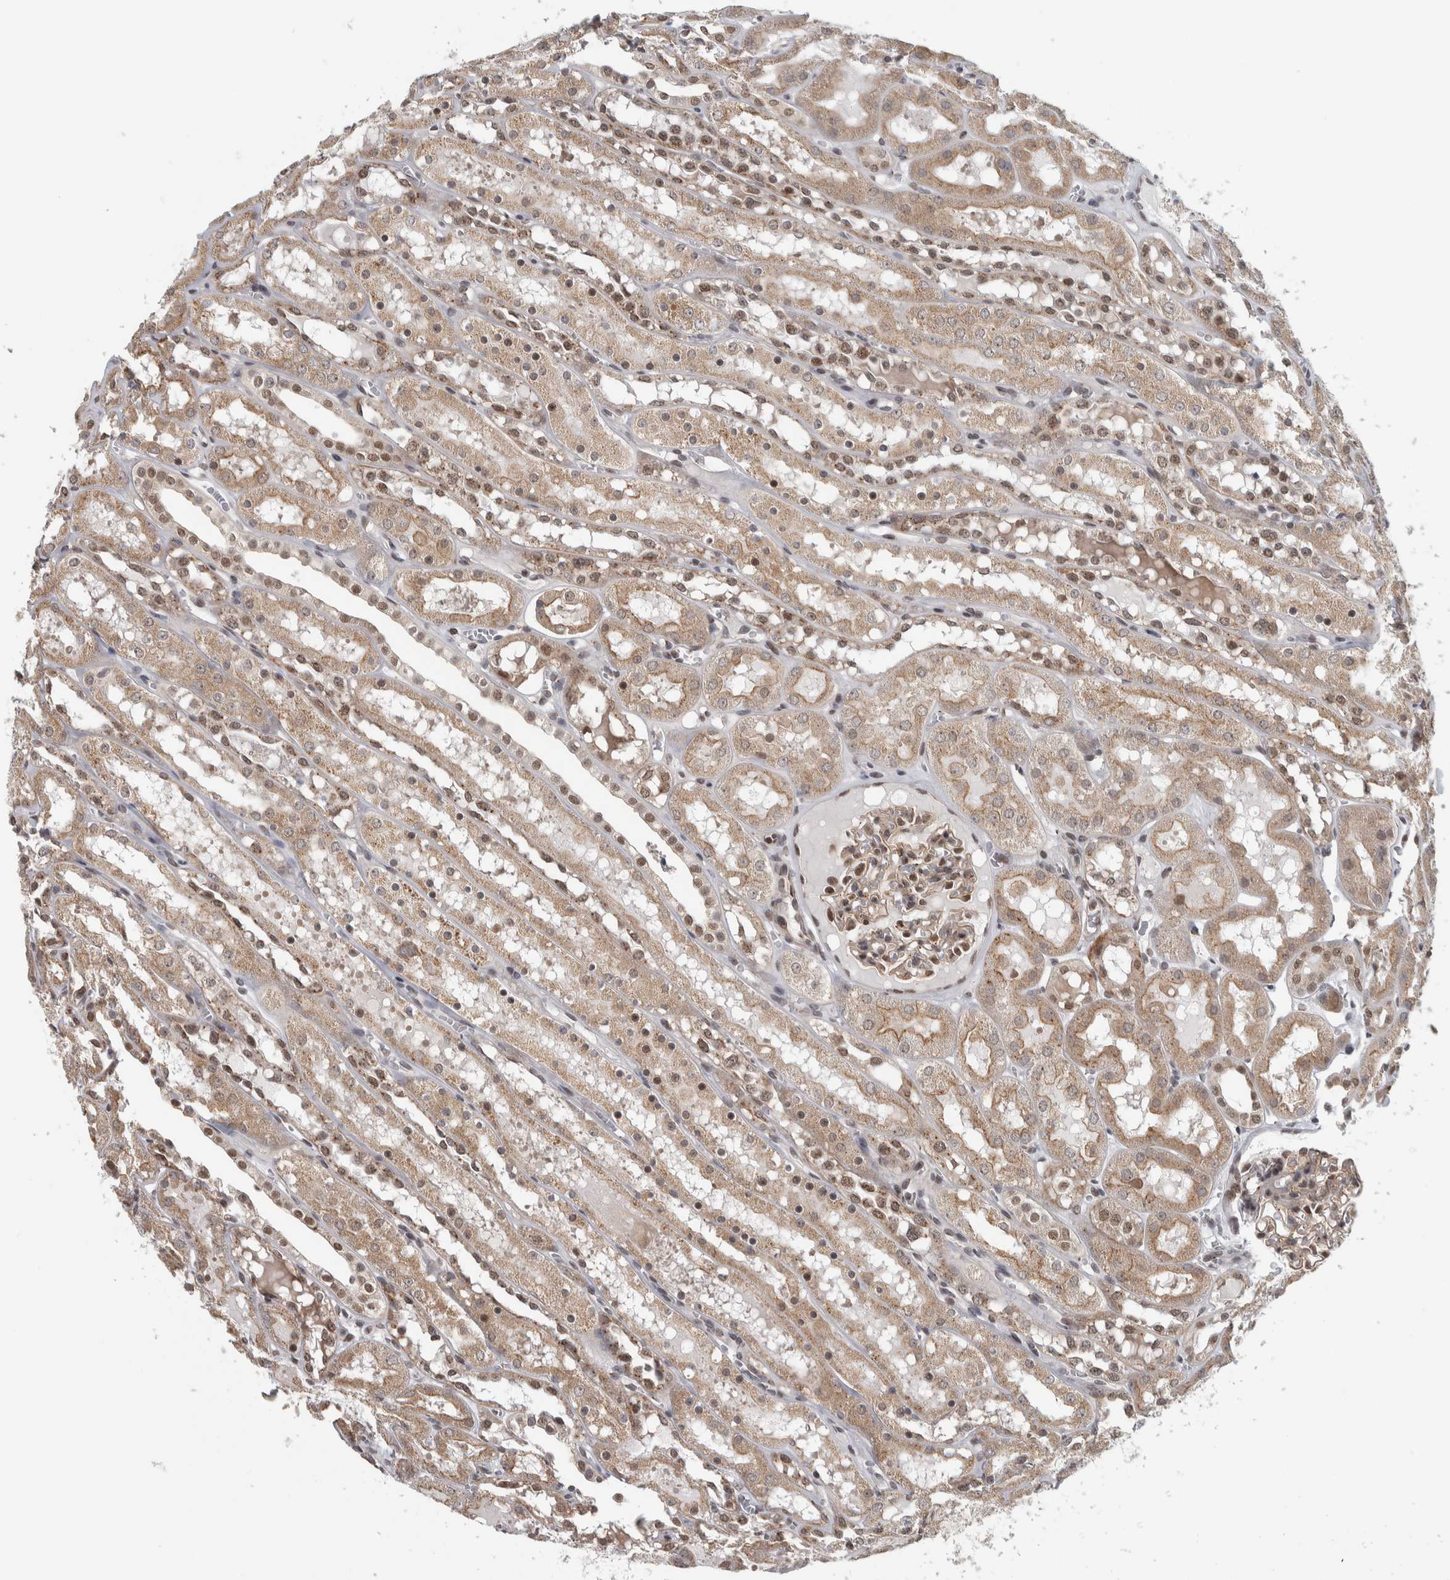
{"staining": {"intensity": "weak", "quantity": "25%-75%", "location": "cytoplasmic/membranous,nuclear"}, "tissue": "kidney", "cell_type": "Cells in glomeruli", "image_type": "normal", "snomed": [{"axis": "morphology", "description": "Normal tissue, NOS"}, {"axis": "topography", "description": "Kidney"}, {"axis": "topography", "description": "Urinary bladder"}], "caption": "Weak cytoplasmic/membranous,nuclear staining for a protein is appreciated in about 25%-75% of cells in glomeruli of benign kidney using immunohistochemistry (IHC).", "gene": "ZMYND8", "patient": {"sex": "male", "age": 16}}